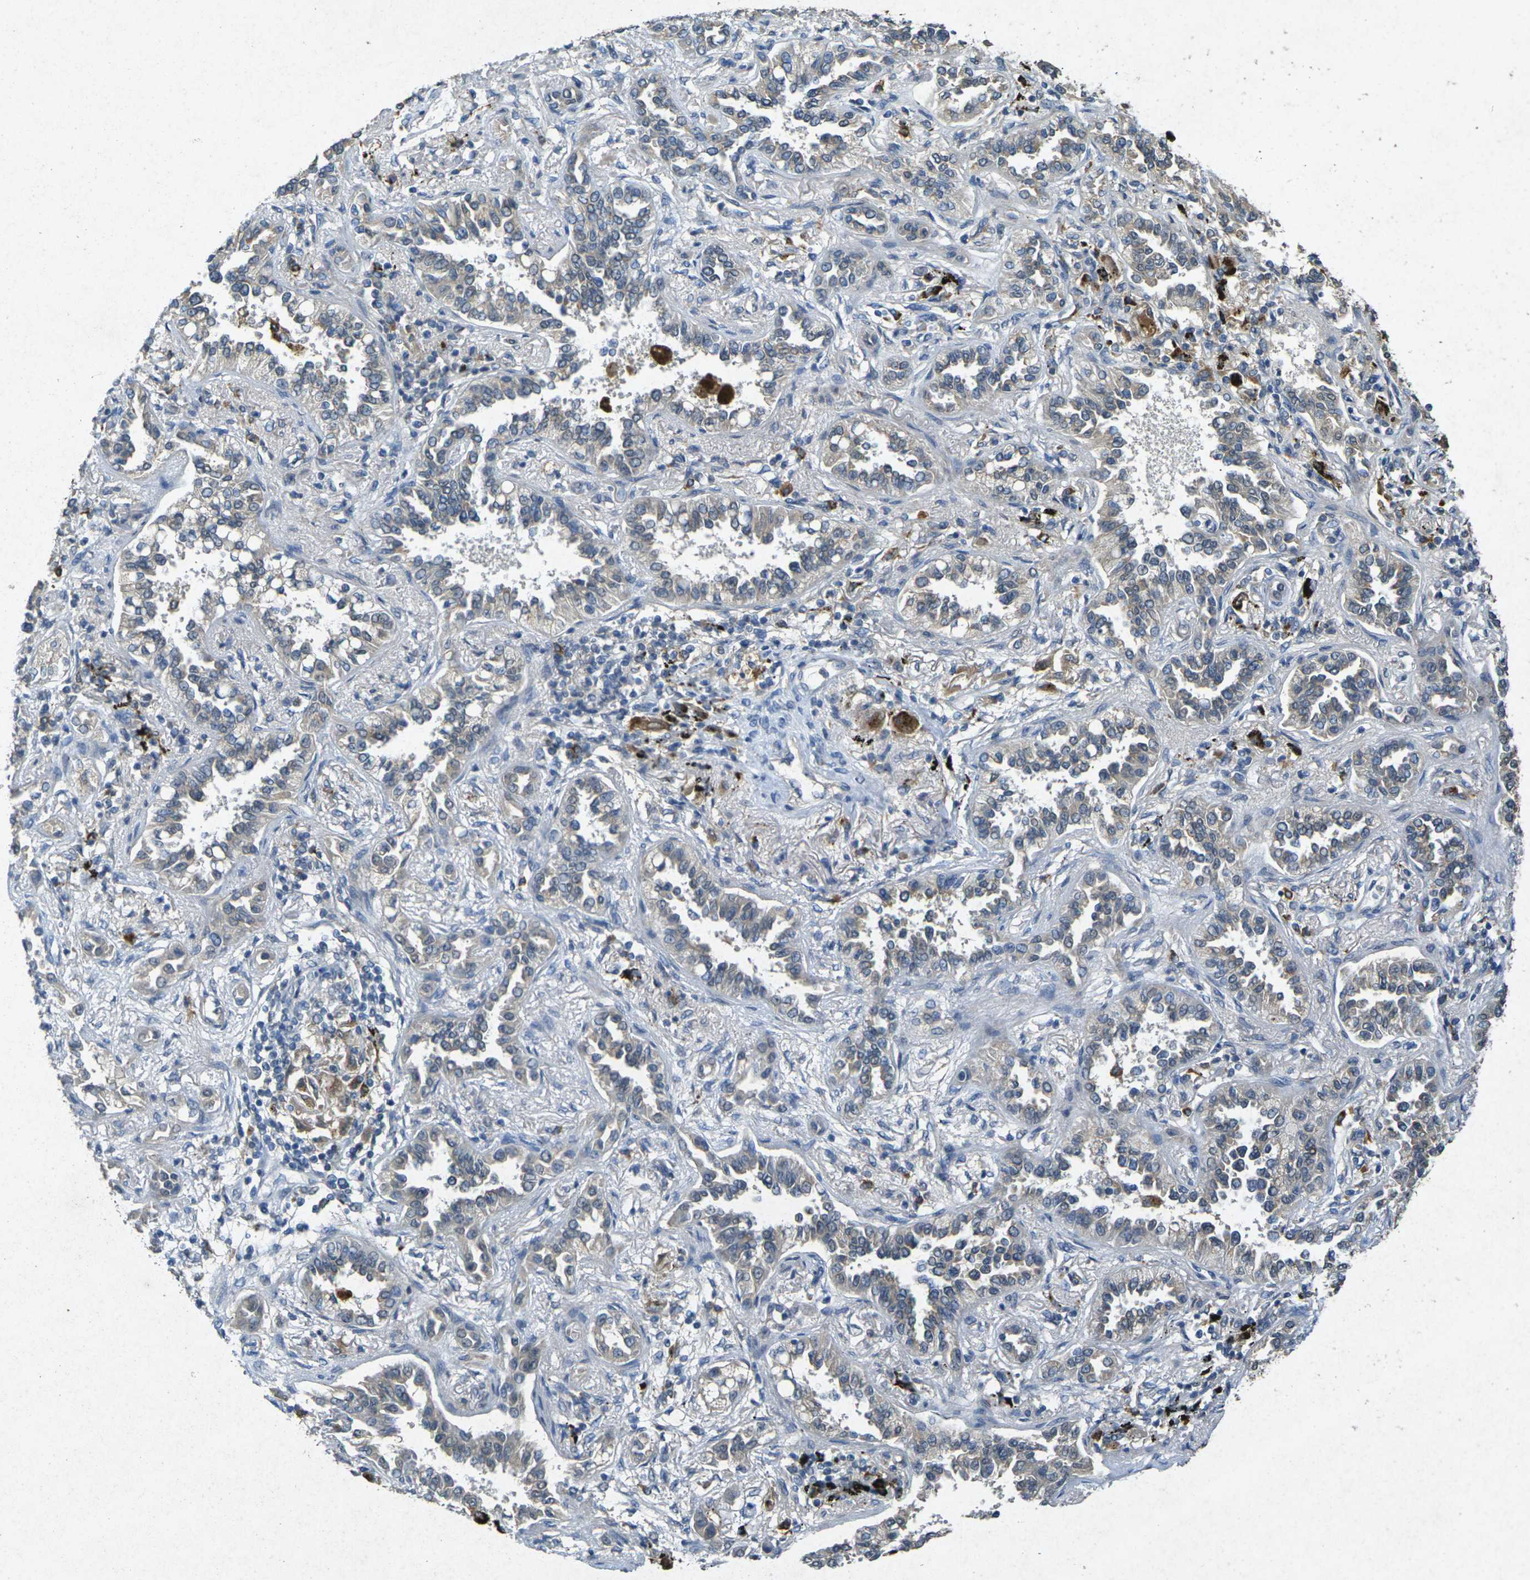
{"staining": {"intensity": "weak", "quantity": "25%-75%", "location": "cytoplasmic/membranous"}, "tissue": "lung cancer", "cell_type": "Tumor cells", "image_type": "cancer", "snomed": [{"axis": "morphology", "description": "Normal tissue, NOS"}, {"axis": "morphology", "description": "Adenocarcinoma, NOS"}, {"axis": "topography", "description": "Lung"}], "caption": "High-magnification brightfield microscopy of lung cancer stained with DAB (3,3'-diaminobenzidine) (brown) and counterstained with hematoxylin (blue). tumor cells exhibit weak cytoplasmic/membranous positivity is seen in approximately25%-75% of cells.", "gene": "RGMA", "patient": {"sex": "male", "age": 59}}